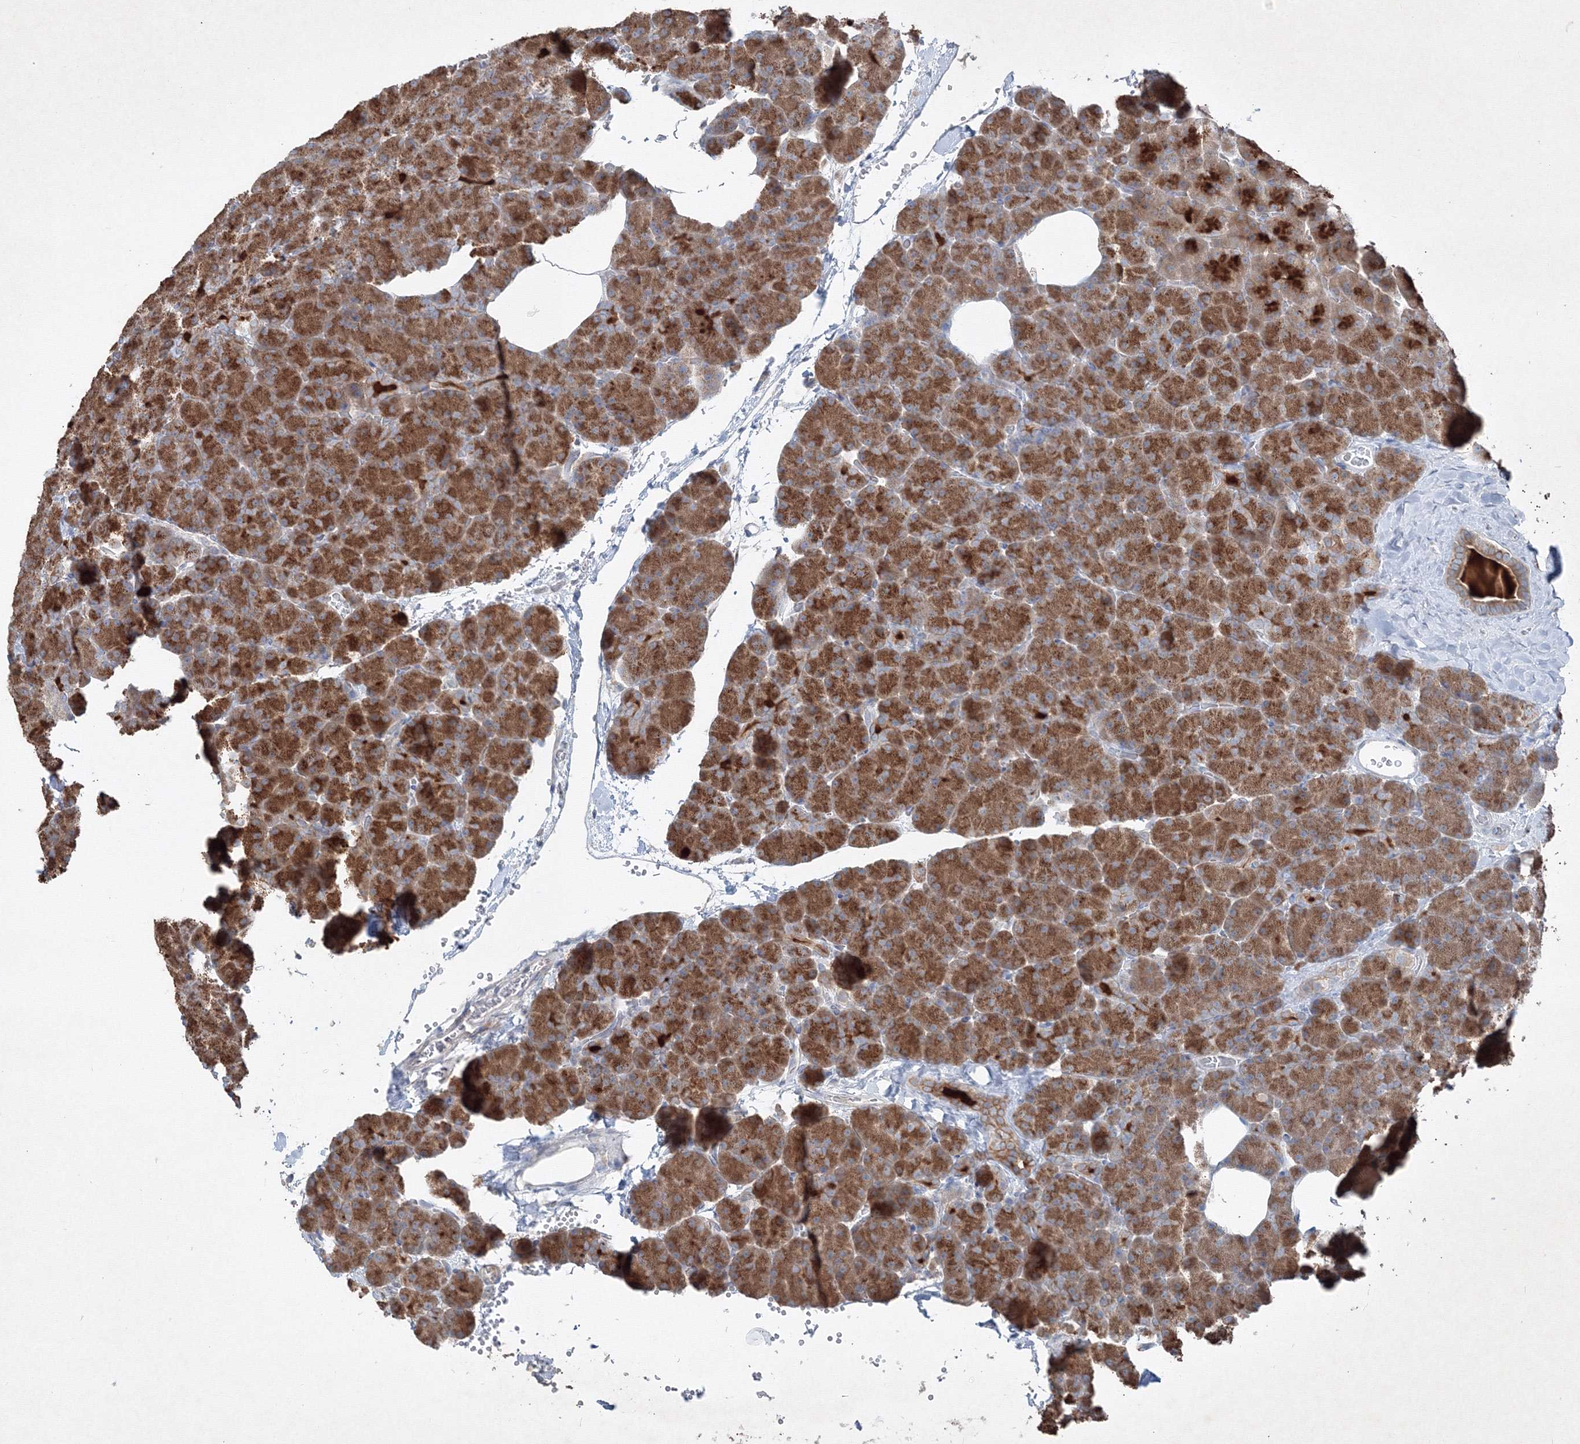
{"staining": {"intensity": "strong", "quantity": ">75%", "location": "cytoplasmic/membranous"}, "tissue": "pancreas", "cell_type": "Exocrine glandular cells", "image_type": "normal", "snomed": [{"axis": "morphology", "description": "Normal tissue, NOS"}, {"axis": "morphology", "description": "Carcinoid, malignant, NOS"}, {"axis": "topography", "description": "Pancreas"}], "caption": "Pancreas stained with IHC shows strong cytoplasmic/membranous staining in approximately >75% of exocrine glandular cells. The protein of interest is stained brown, and the nuclei are stained in blue (DAB IHC with brightfield microscopy, high magnification).", "gene": "IFNAR1", "patient": {"sex": "female", "age": 35}}